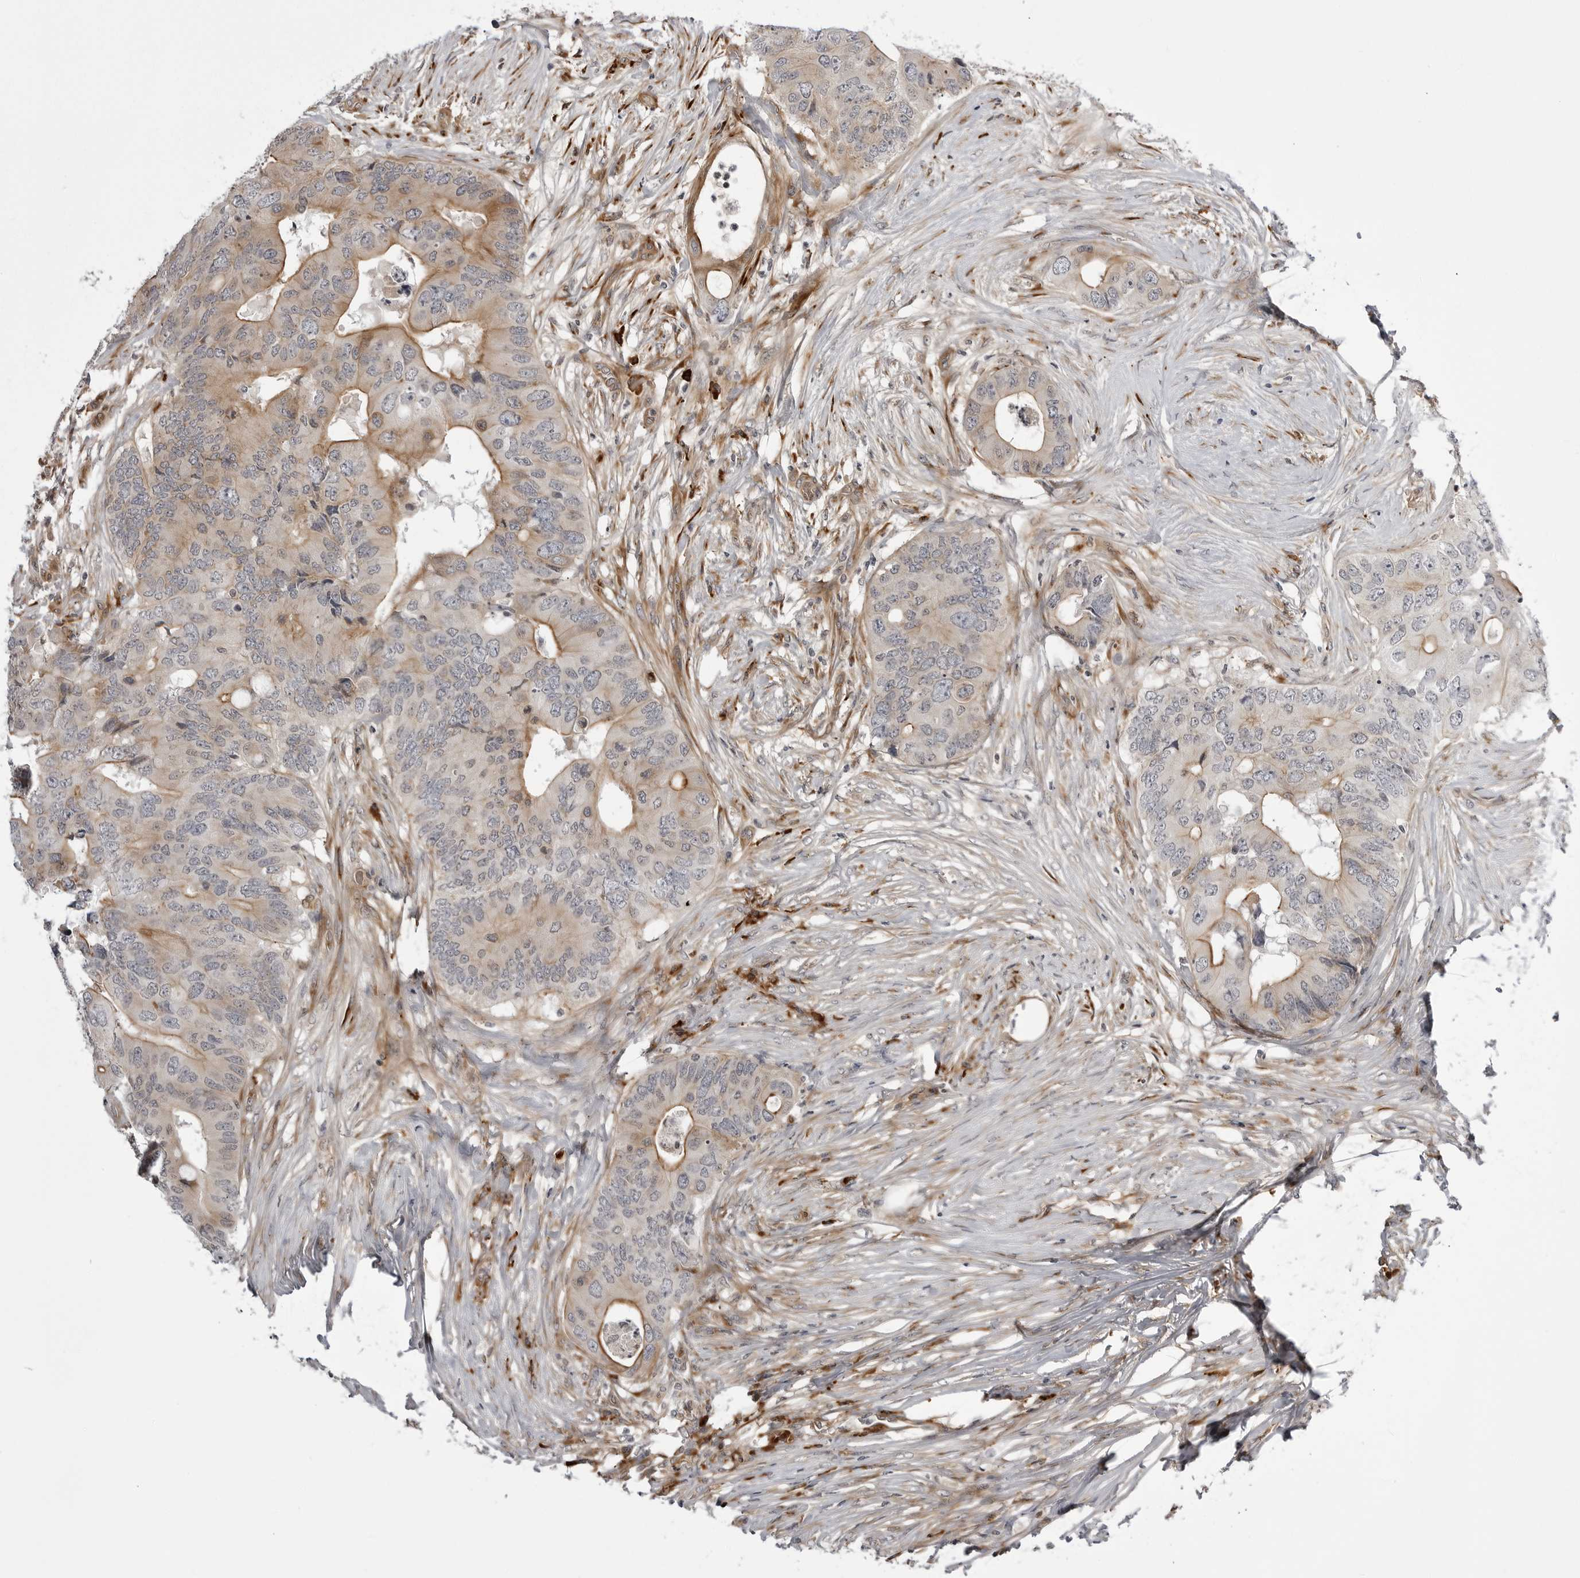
{"staining": {"intensity": "moderate", "quantity": "25%-75%", "location": "cytoplasmic/membranous"}, "tissue": "colorectal cancer", "cell_type": "Tumor cells", "image_type": "cancer", "snomed": [{"axis": "morphology", "description": "Adenocarcinoma, NOS"}, {"axis": "topography", "description": "Colon"}], "caption": "High-power microscopy captured an IHC micrograph of colorectal cancer (adenocarcinoma), revealing moderate cytoplasmic/membranous positivity in about 25%-75% of tumor cells.", "gene": "ARL5A", "patient": {"sex": "male", "age": 71}}